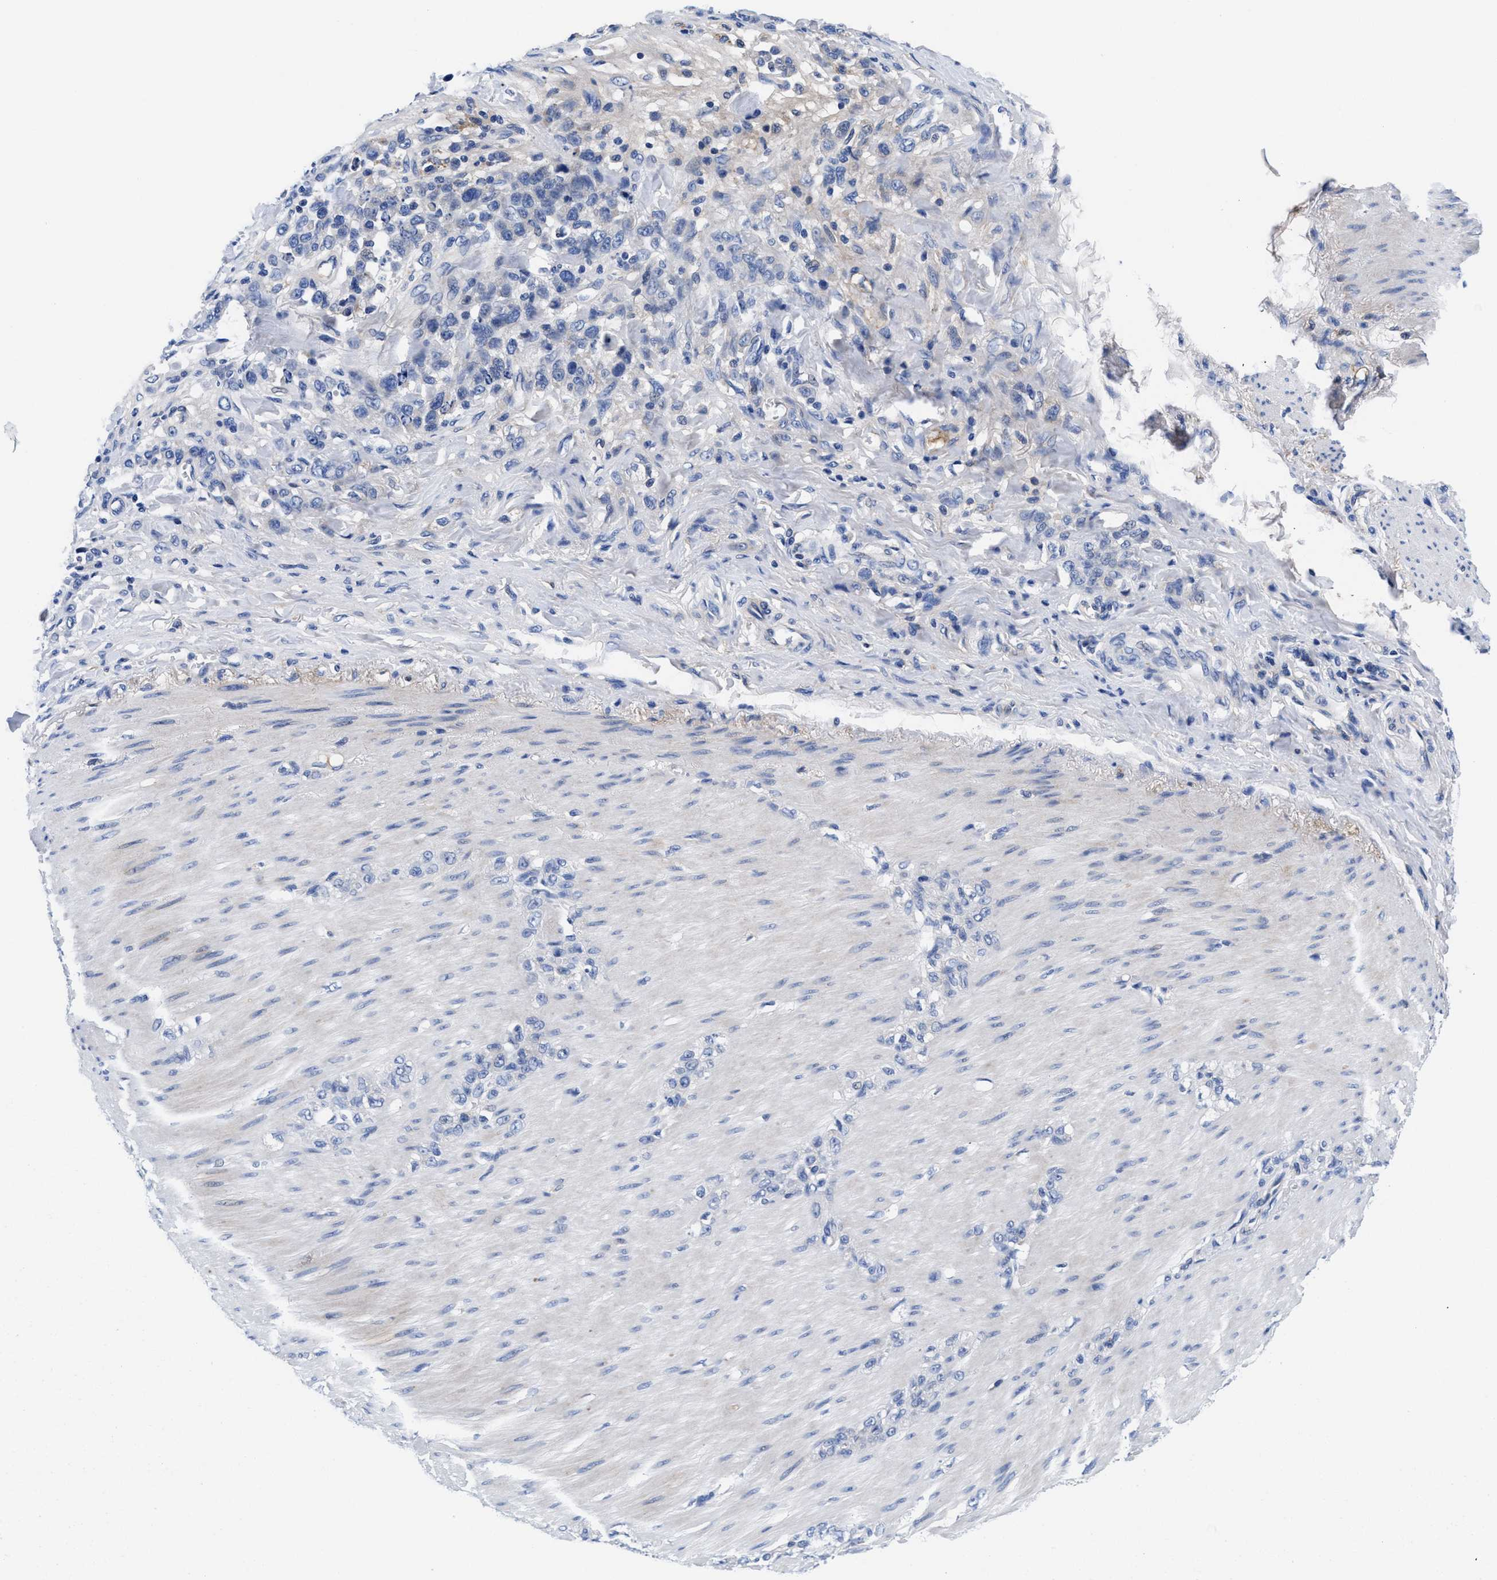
{"staining": {"intensity": "negative", "quantity": "none", "location": "none"}, "tissue": "stomach cancer", "cell_type": "Tumor cells", "image_type": "cancer", "snomed": [{"axis": "morphology", "description": "Normal tissue, NOS"}, {"axis": "morphology", "description": "Adenocarcinoma, NOS"}, {"axis": "topography", "description": "Stomach"}], "caption": "A micrograph of human adenocarcinoma (stomach) is negative for staining in tumor cells.", "gene": "DHRS13", "patient": {"sex": "male", "age": 82}}